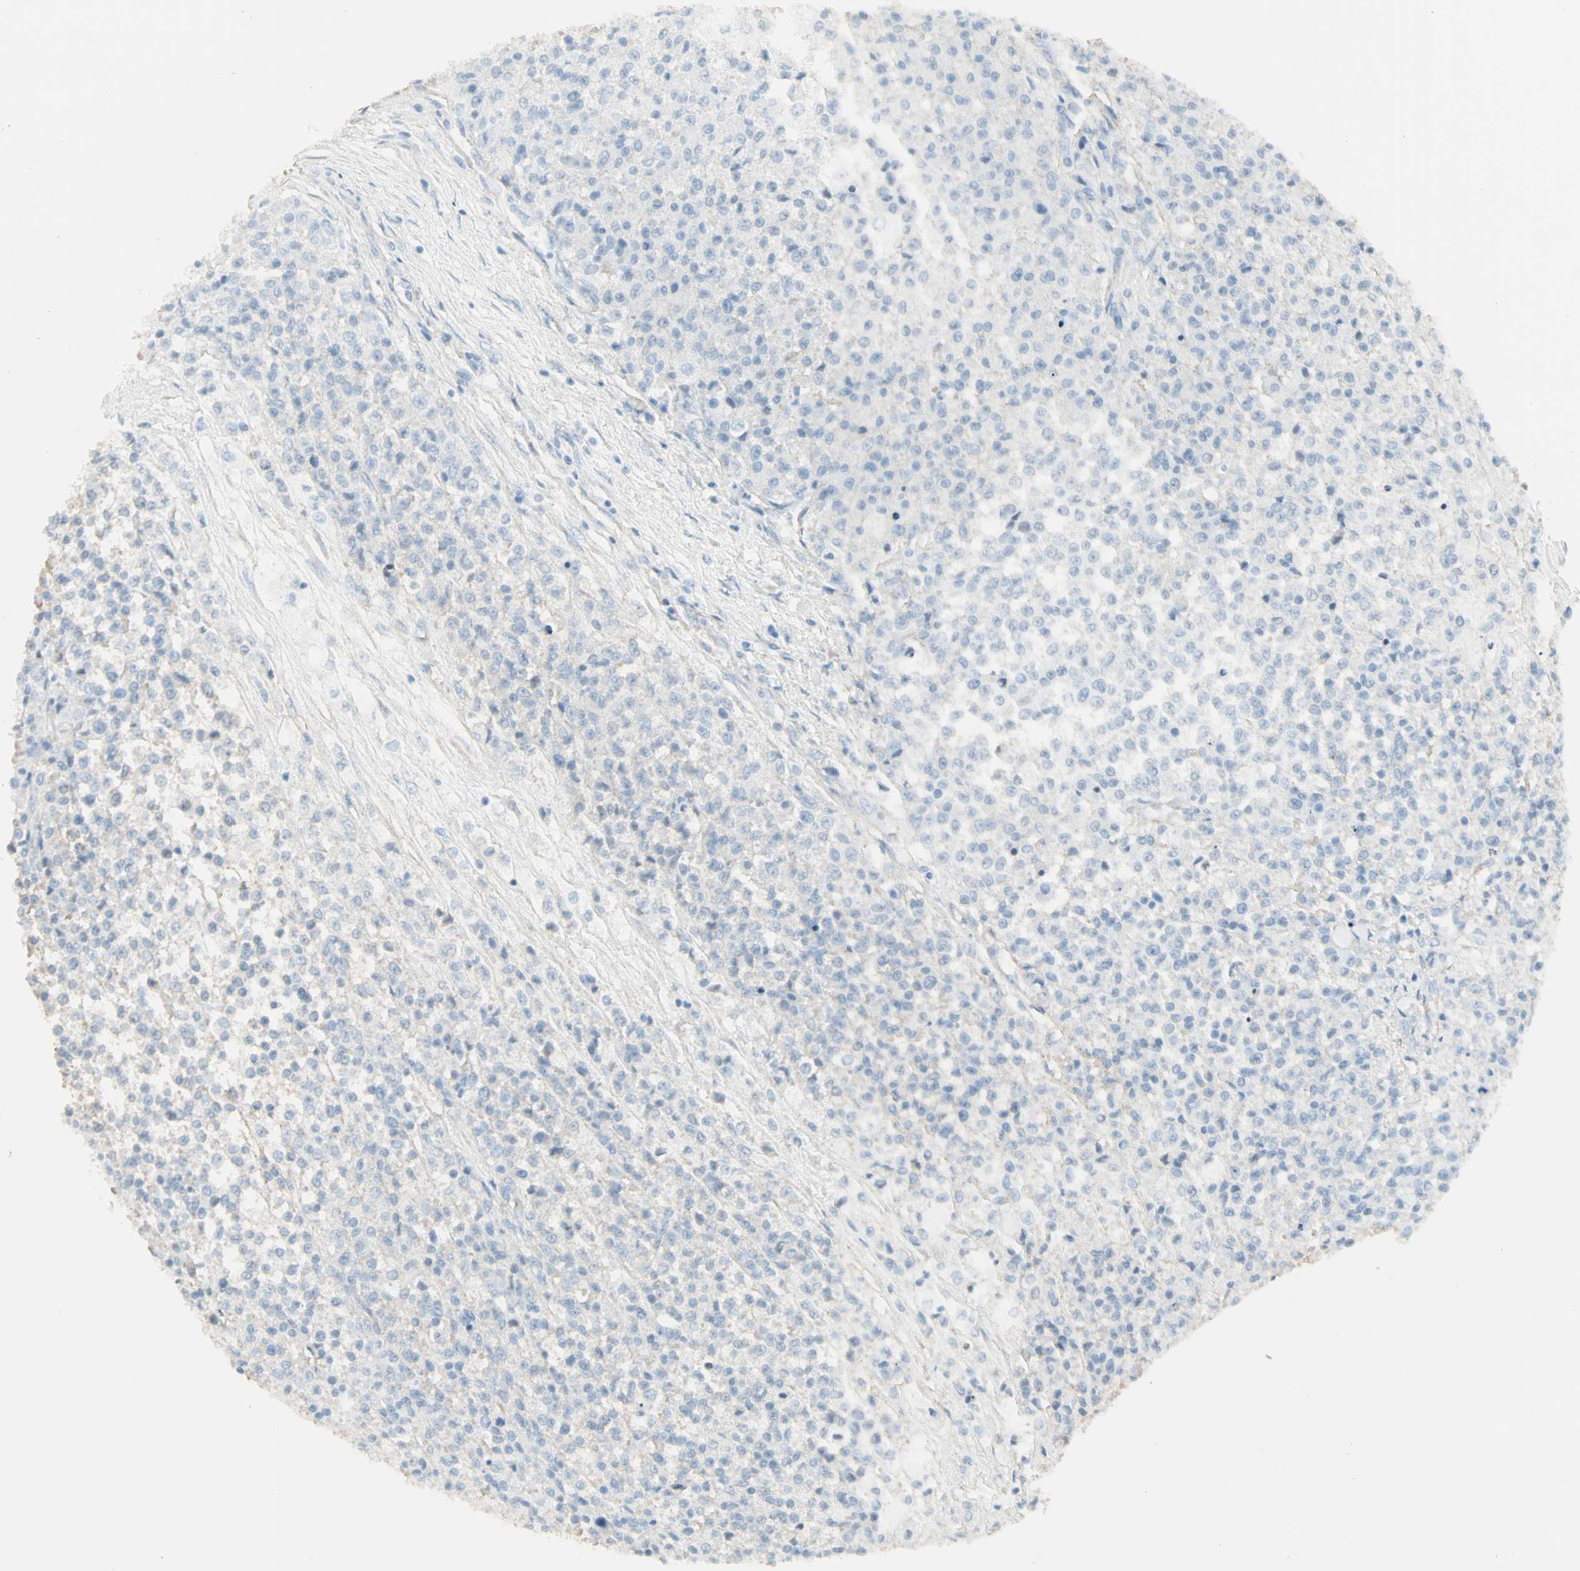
{"staining": {"intensity": "negative", "quantity": "none", "location": "none"}, "tissue": "testis cancer", "cell_type": "Tumor cells", "image_type": "cancer", "snomed": [{"axis": "morphology", "description": "Seminoma, NOS"}, {"axis": "topography", "description": "Testis"}], "caption": "This micrograph is of seminoma (testis) stained with IHC to label a protein in brown with the nuclei are counter-stained blue. There is no expression in tumor cells. (IHC, brightfield microscopy, high magnification).", "gene": "GALNT3", "patient": {"sex": "male", "age": 59}}